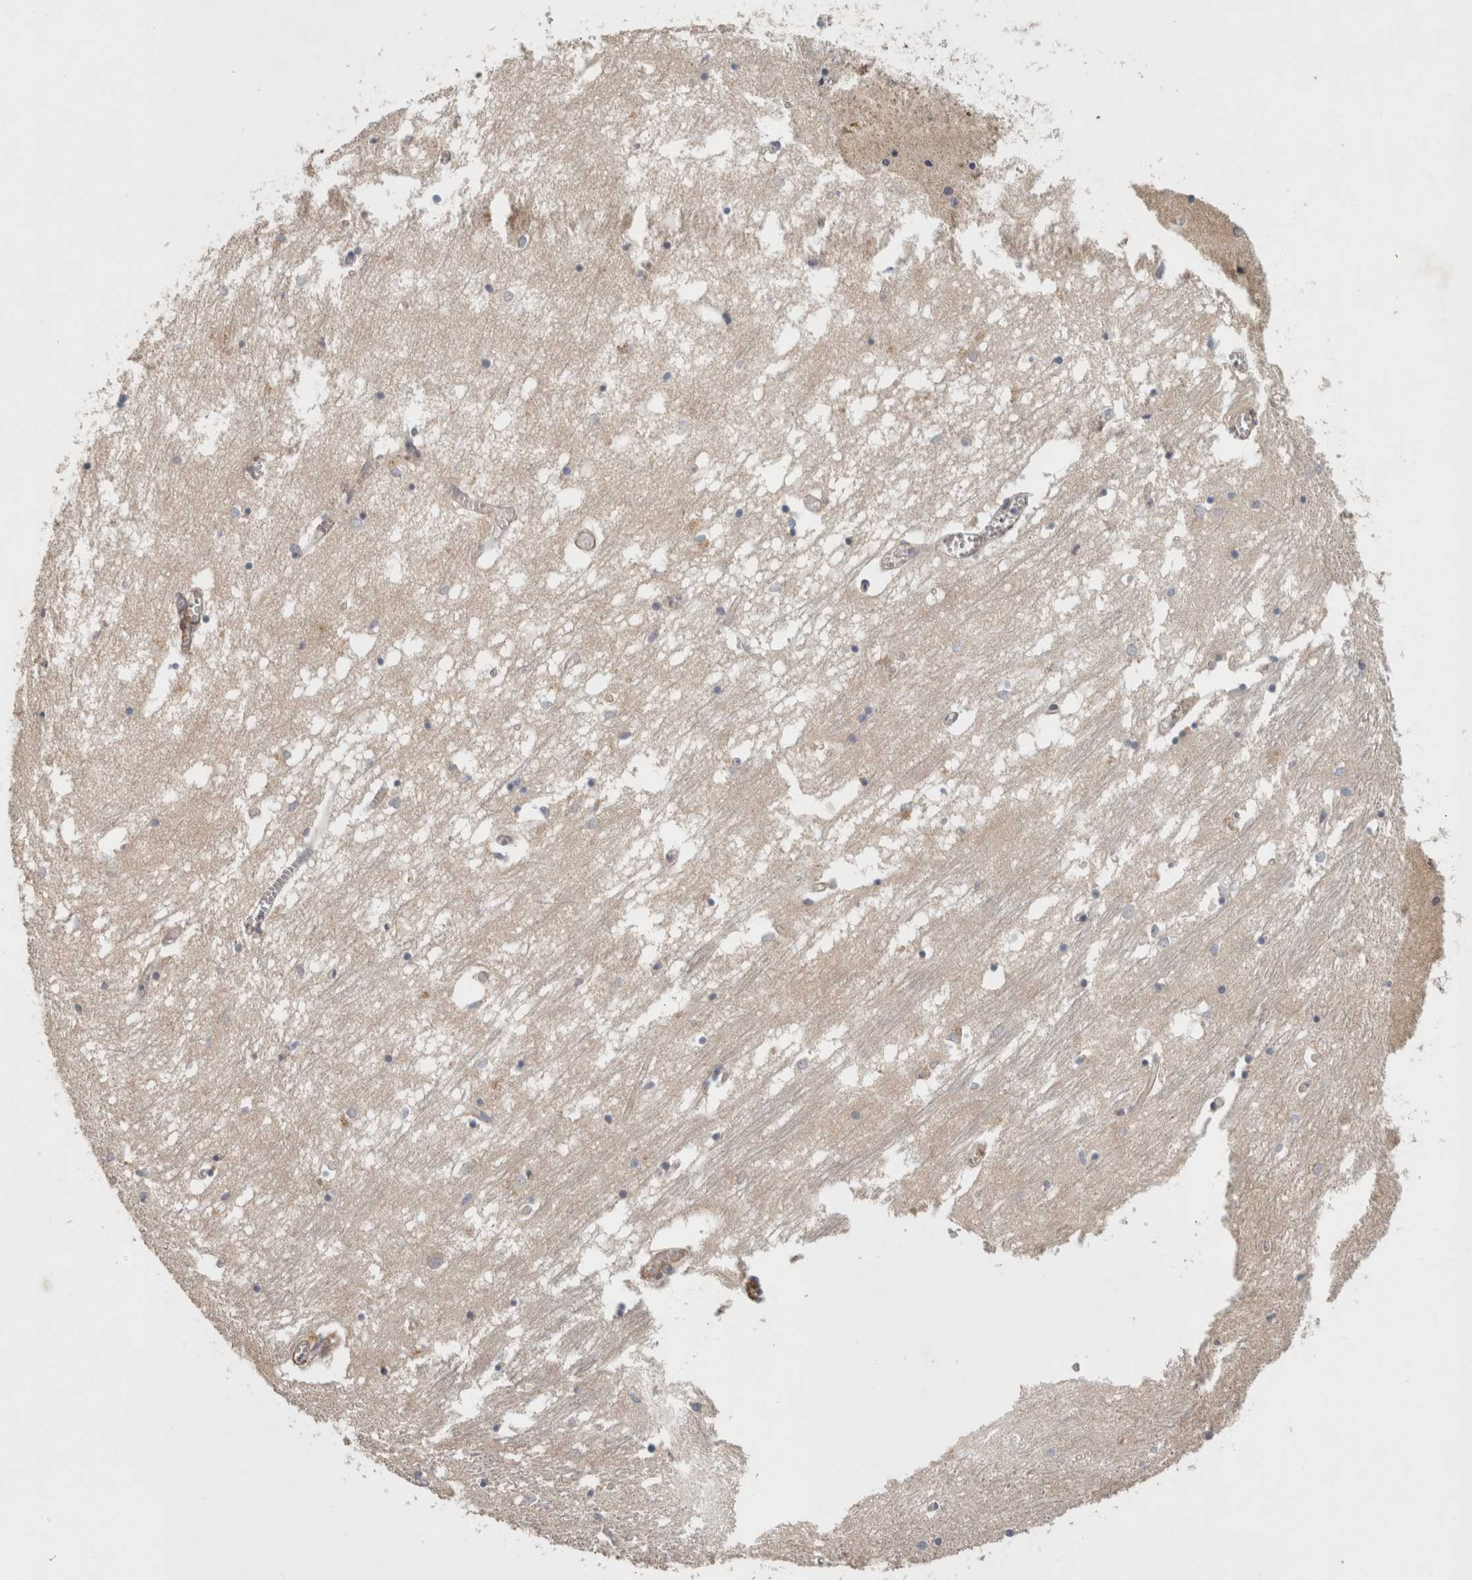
{"staining": {"intensity": "weak", "quantity": "<25%", "location": "cytoplasmic/membranous"}, "tissue": "hippocampus", "cell_type": "Glial cells", "image_type": "normal", "snomed": [{"axis": "morphology", "description": "Normal tissue, NOS"}, {"axis": "topography", "description": "Hippocampus"}], "caption": "This is an immunohistochemistry (IHC) micrograph of normal human hippocampus. There is no expression in glial cells.", "gene": "SIPA1L2", "patient": {"sex": "male", "age": 70}}